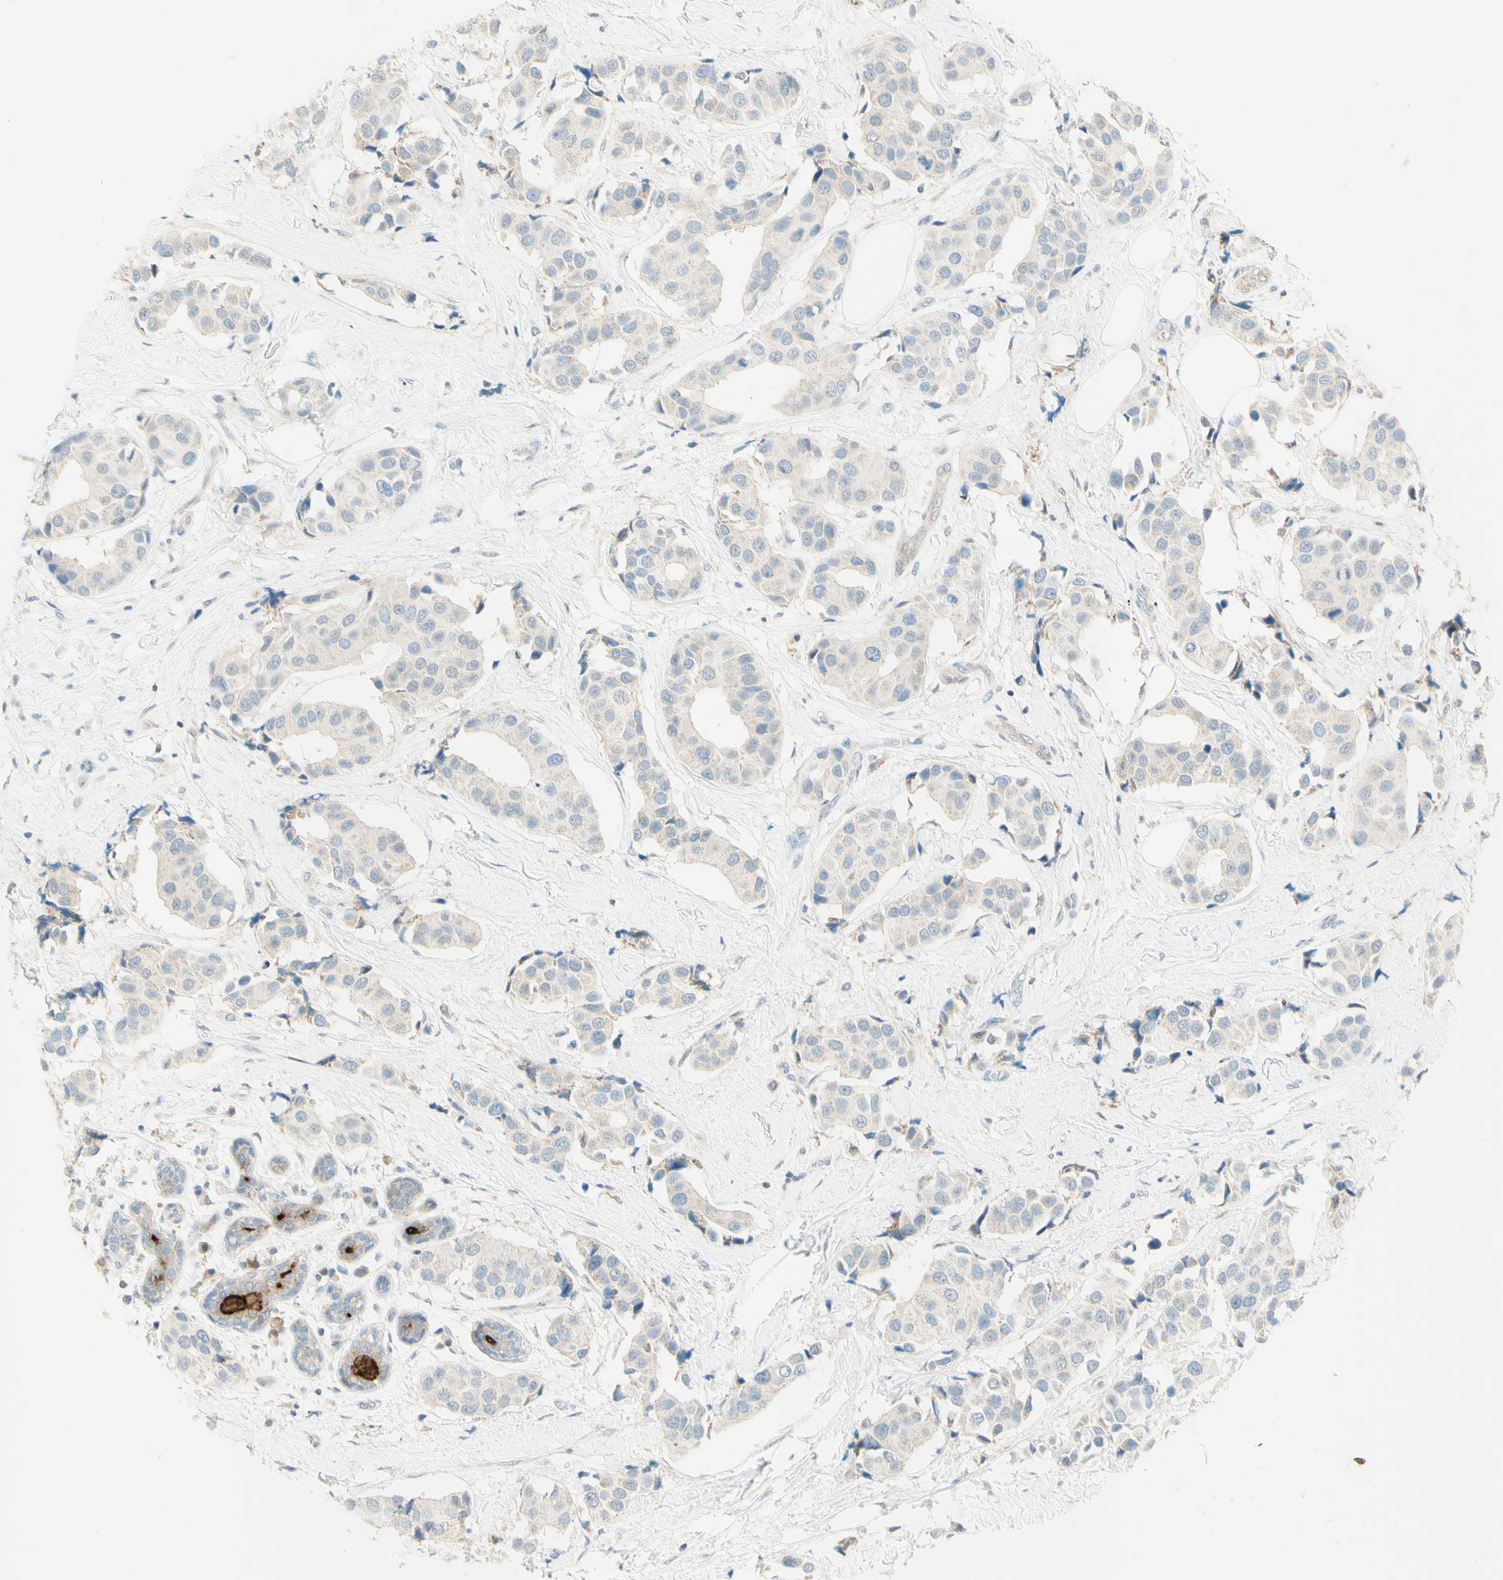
{"staining": {"intensity": "weak", "quantity": "25%-75%", "location": "cytoplasmic/membranous"}, "tissue": "breast cancer", "cell_type": "Tumor cells", "image_type": "cancer", "snomed": [{"axis": "morphology", "description": "Normal tissue, NOS"}, {"axis": "morphology", "description": "Duct carcinoma"}, {"axis": "topography", "description": "Breast"}], "caption": "This is a histology image of immunohistochemistry (IHC) staining of breast cancer, which shows weak staining in the cytoplasmic/membranous of tumor cells.", "gene": "PROM1", "patient": {"sex": "female", "age": 39}}